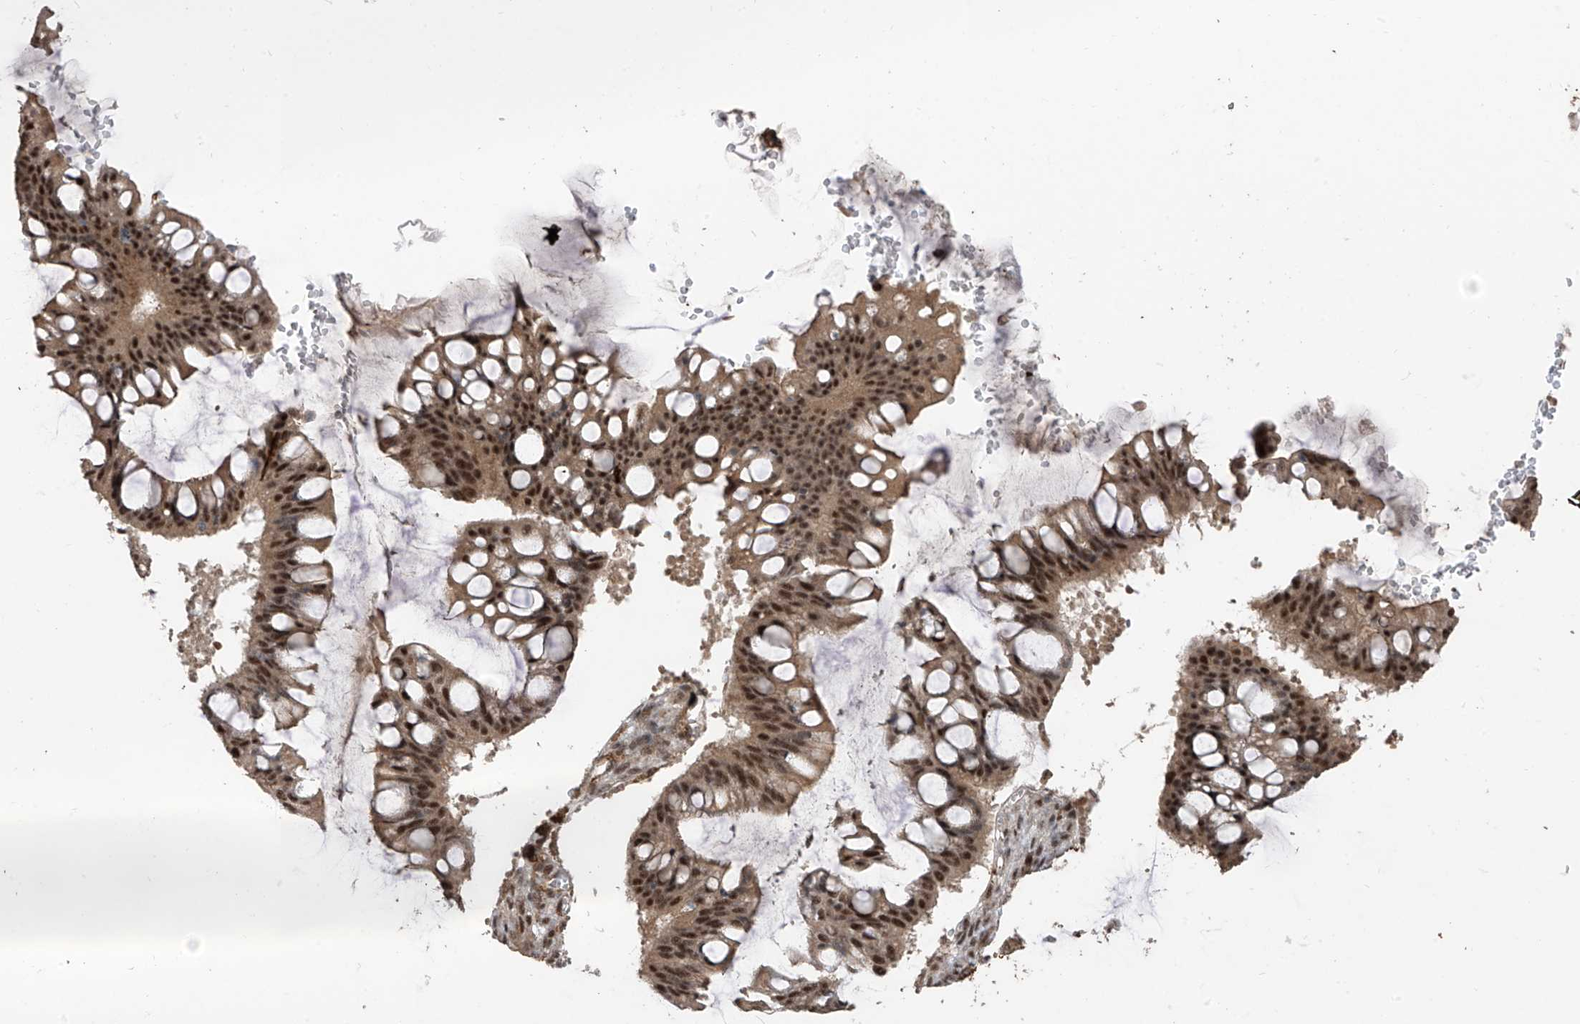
{"staining": {"intensity": "moderate", "quantity": ">75%", "location": "cytoplasmic/membranous,nuclear"}, "tissue": "ovarian cancer", "cell_type": "Tumor cells", "image_type": "cancer", "snomed": [{"axis": "morphology", "description": "Cystadenocarcinoma, mucinous, NOS"}, {"axis": "topography", "description": "Ovary"}], "caption": "Mucinous cystadenocarcinoma (ovarian) stained for a protein (brown) shows moderate cytoplasmic/membranous and nuclear positive positivity in about >75% of tumor cells.", "gene": "MICAL1", "patient": {"sex": "female", "age": 73}}